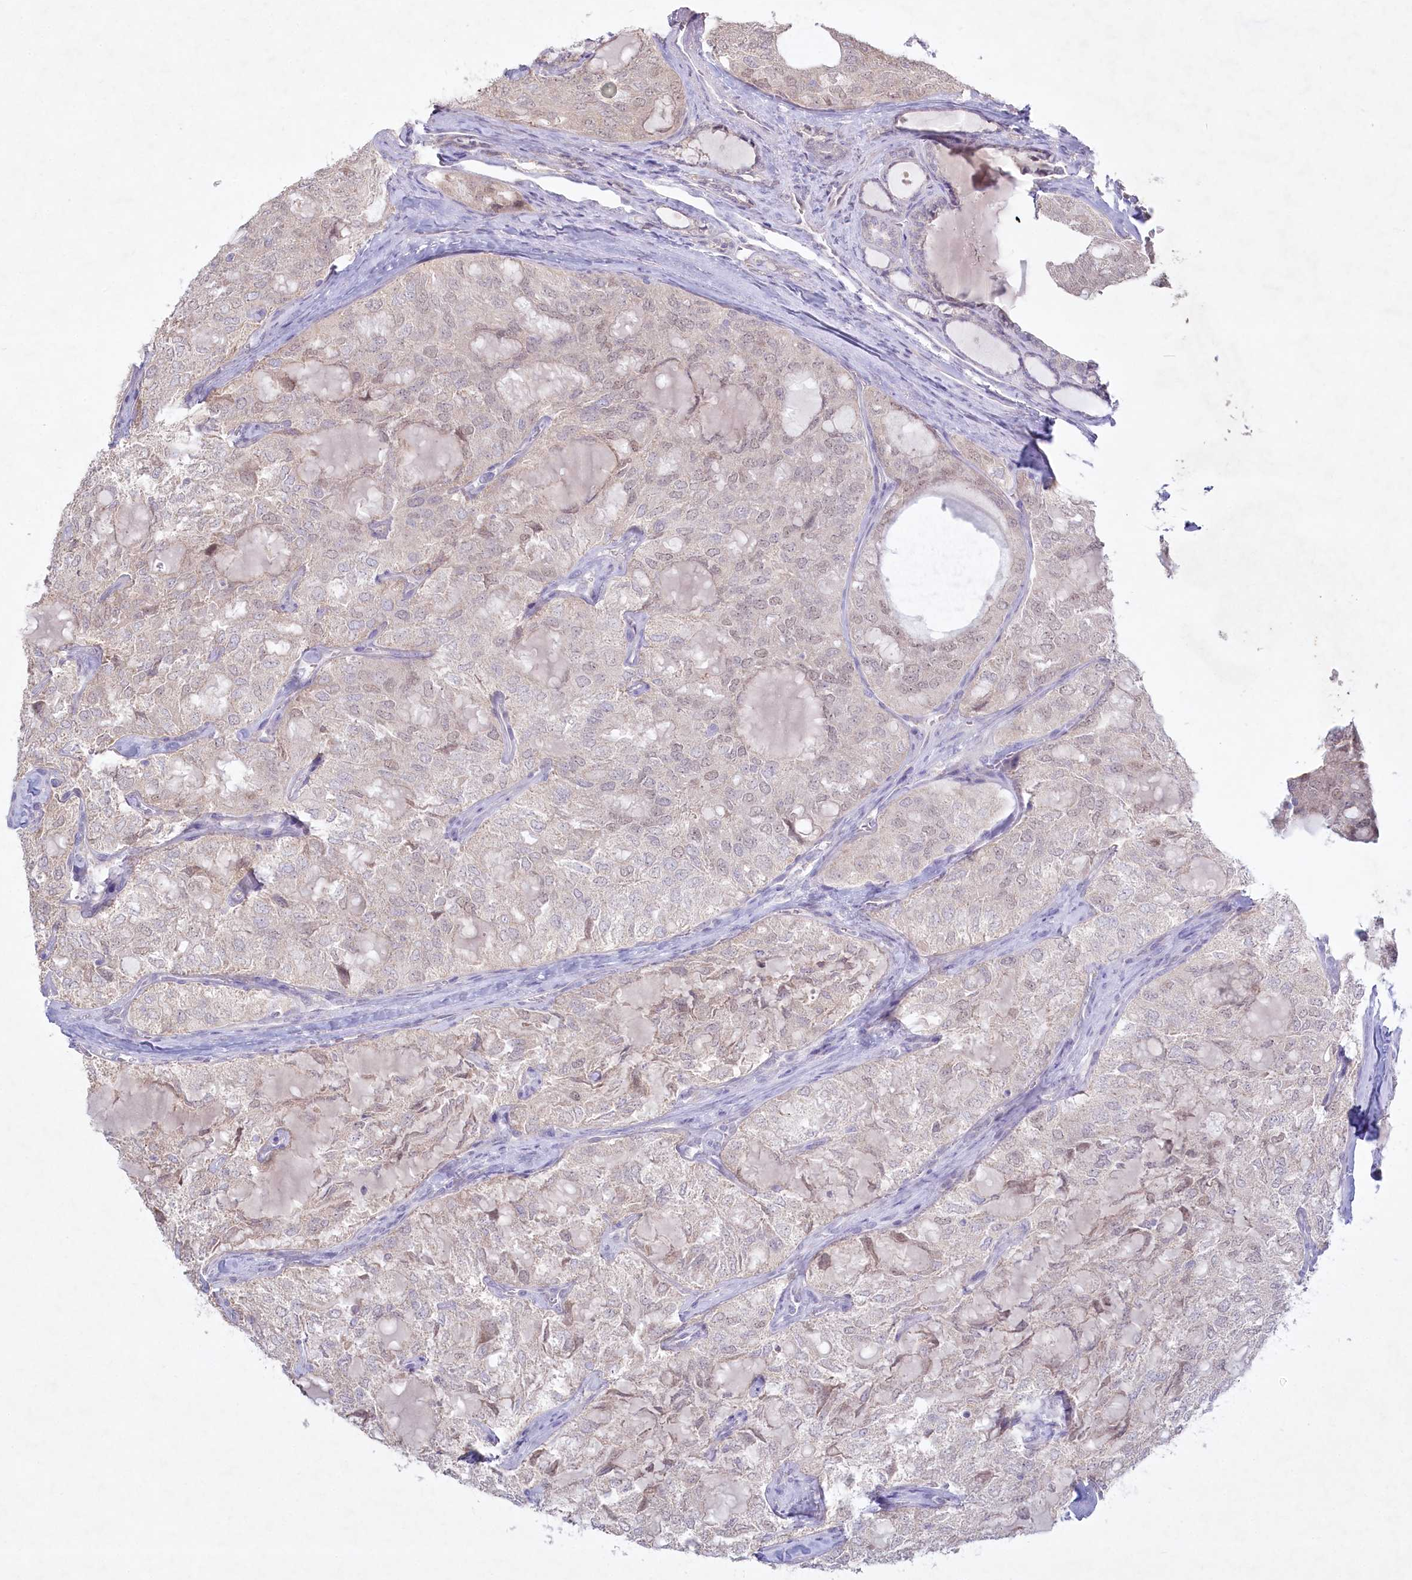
{"staining": {"intensity": "negative", "quantity": "none", "location": "none"}, "tissue": "thyroid cancer", "cell_type": "Tumor cells", "image_type": "cancer", "snomed": [{"axis": "morphology", "description": "Follicular adenoma carcinoma, NOS"}, {"axis": "topography", "description": "Thyroid gland"}], "caption": "Thyroid follicular adenoma carcinoma was stained to show a protein in brown. There is no significant staining in tumor cells. (Stains: DAB IHC with hematoxylin counter stain, Microscopy: brightfield microscopy at high magnification).", "gene": "ABITRAM", "patient": {"sex": "male", "age": 75}}